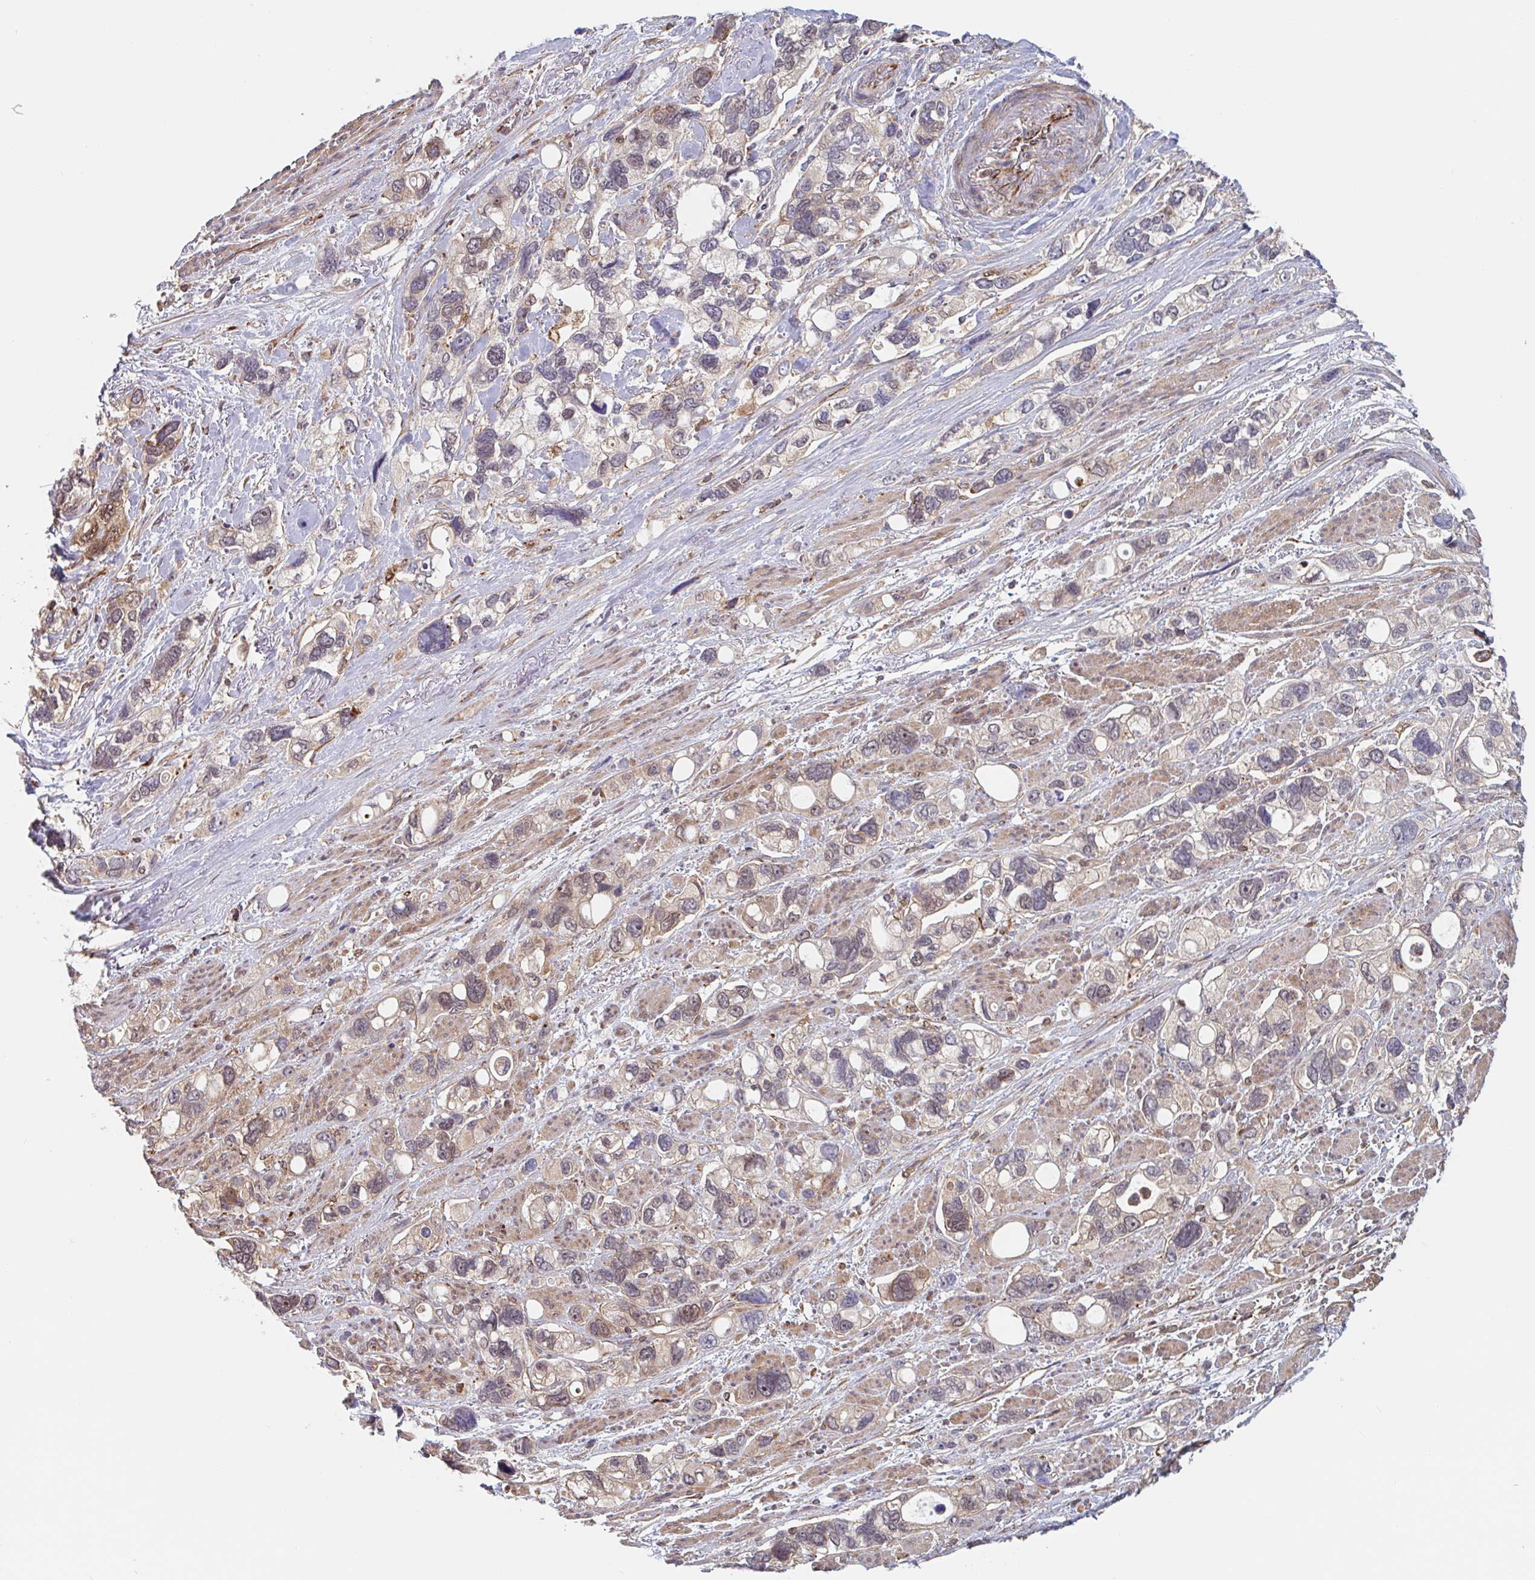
{"staining": {"intensity": "weak", "quantity": "<25%", "location": "nuclear"}, "tissue": "stomach cancer", "cell_type": "Tumor cells", "image_type": "cancer", "snomed": [{"axis": "morphology", "description": "Adenocarcinoma, NOS"}, {"axis": "topography", "description": "Stomach, upper"}], "caption": "Immunohistochemistry of human adenocarcinoma (stomach) shows no staining in tumor cells.", "gene": "NUB1", "patient": {"sex": "female", "age": 81}}